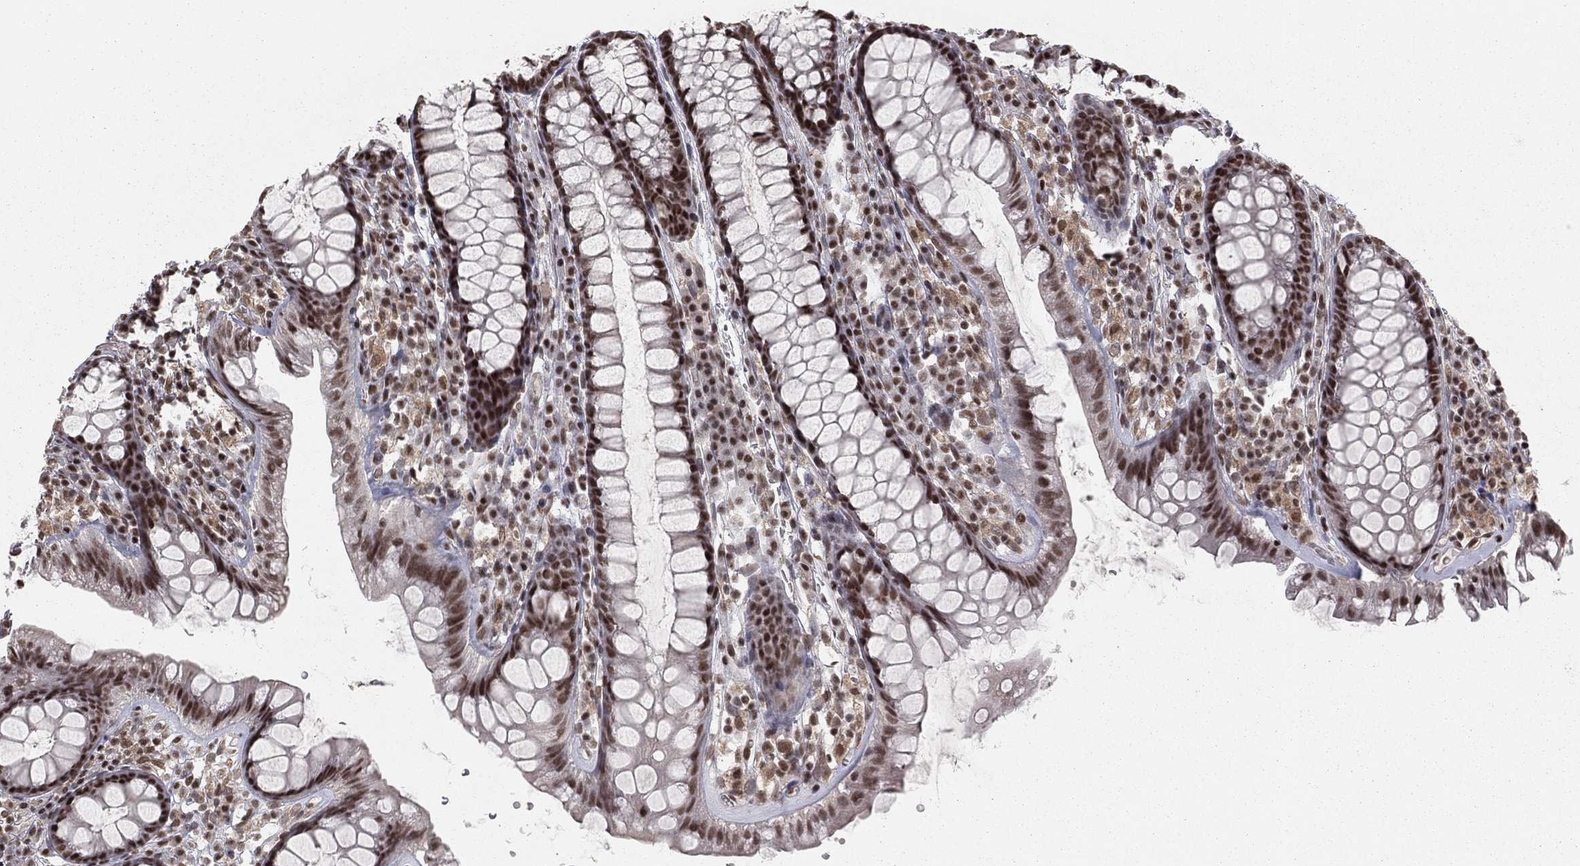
{"staining": {"intensity": "negative", "quantity": "none", "location": "none"}, "tissue": "colon", "cell_type": "Endothelial cells", "image_type": "normal", "snomed": [{"axis": "morphology", "description": "Normal tissue, NOS"}, {"axis": "topography", "description": "Colon"}], "caption": "A high-resolution histopathology image shows immunohistochemistry staining of benign colon, which reveals no significant positivity in endothelial cells.", "gene": "NFYB", "patient": {"sex": "male", "age": 76}}